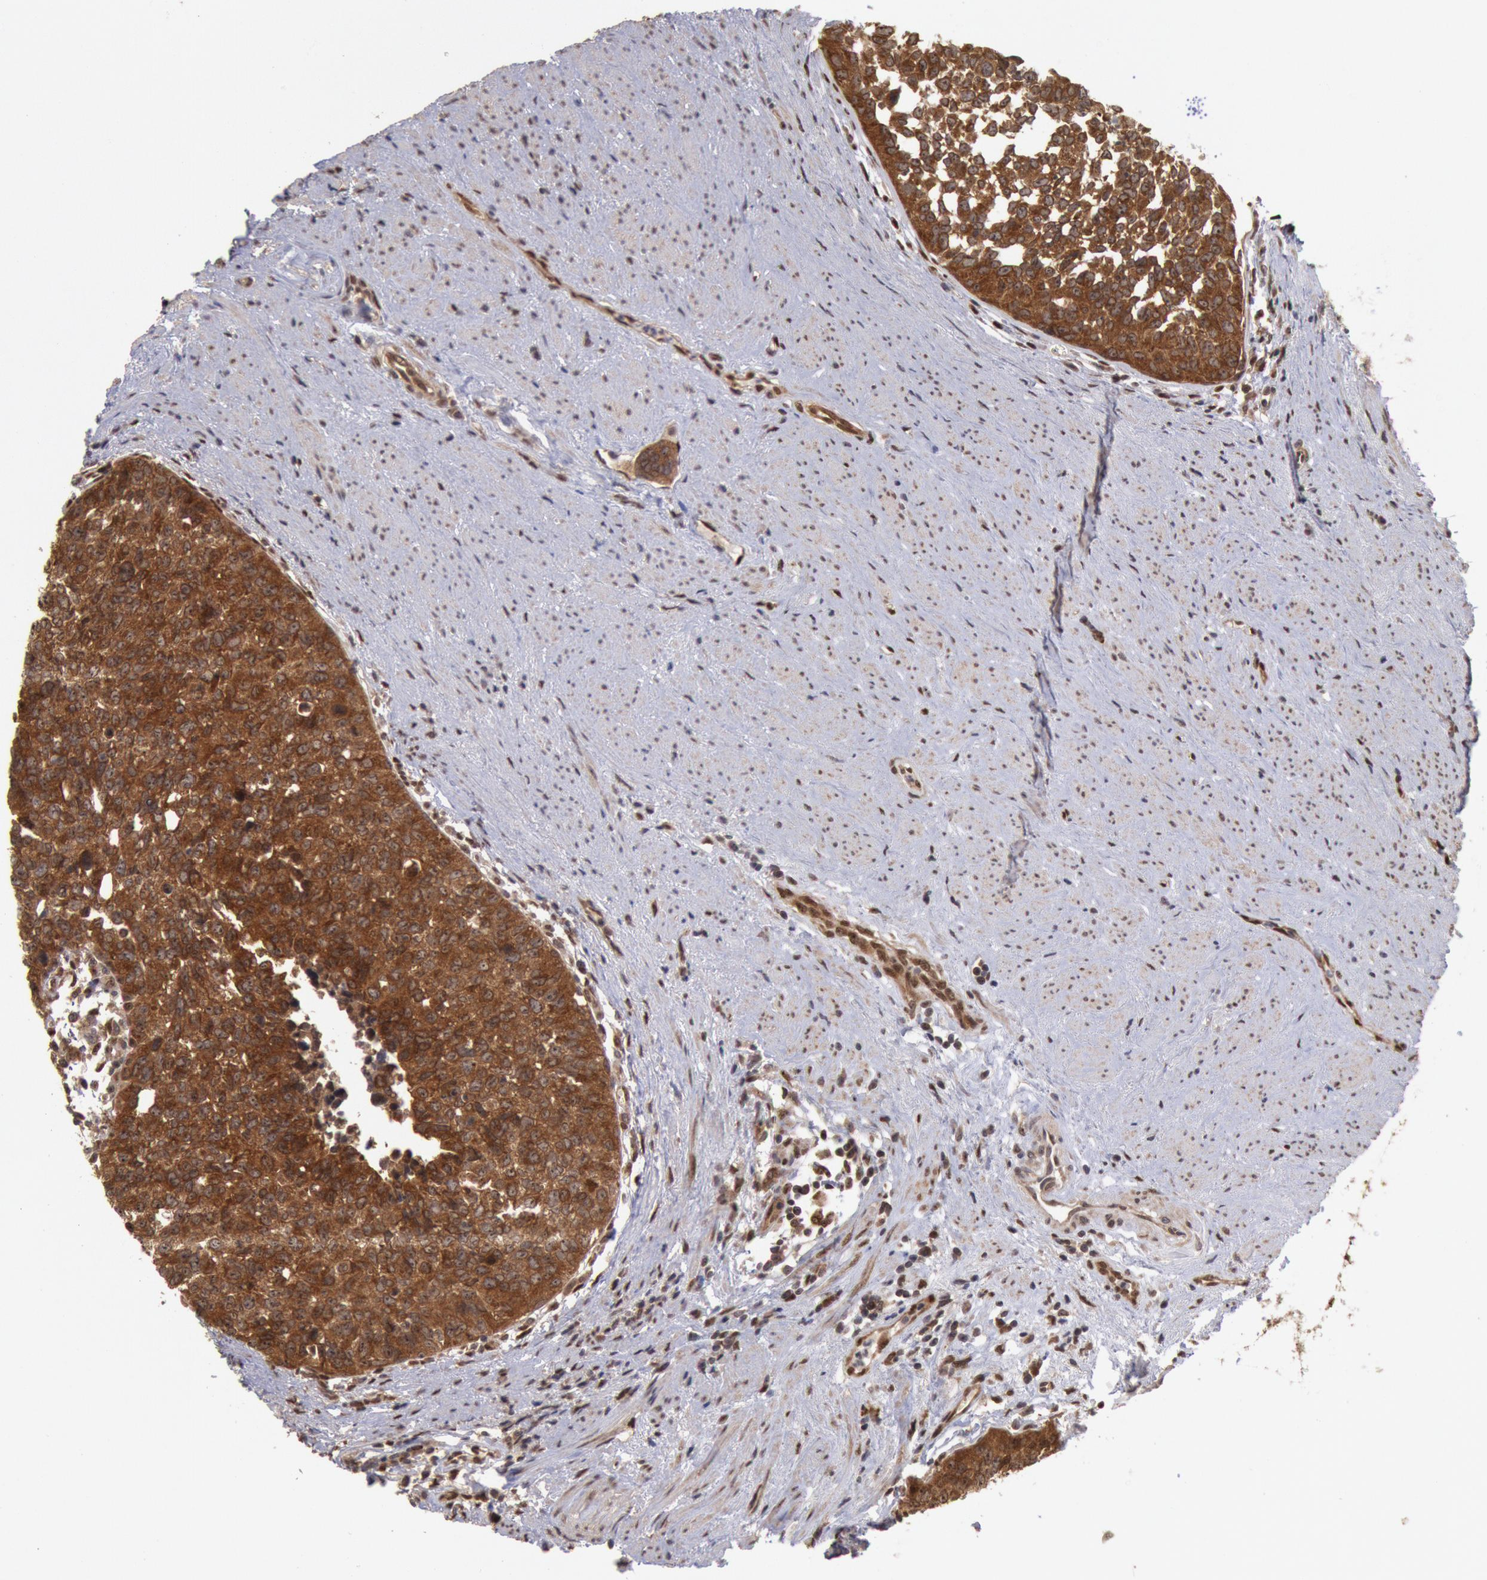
{"staining": {"intensity": "strong", "quantity": ">75%", "location": "cytoplasmic/membranous"}, "tissue": "urothelial cancer", "cell_type": "Tumor cells", "image_type": "cancer", "snomed": [{"axis": "morphology", "description": "Urothelial carcinoma, High grade"}, {"axis": "topography", "description": "Urinary bladder"}], "caption": "Immunohistochemical staining of human high-grade urothelial carcinoma displays high levels of strong cytoplasmic/membranous protein staining in approximately >75% of tumor cells. The staining was performed using DAB to visualize the protein expression in brown, while the nuclei were stained in blue with hematoxylin (Magnification: 20x).", "gene": "STX17", "patient": {"sex": "male", "age": 81}}